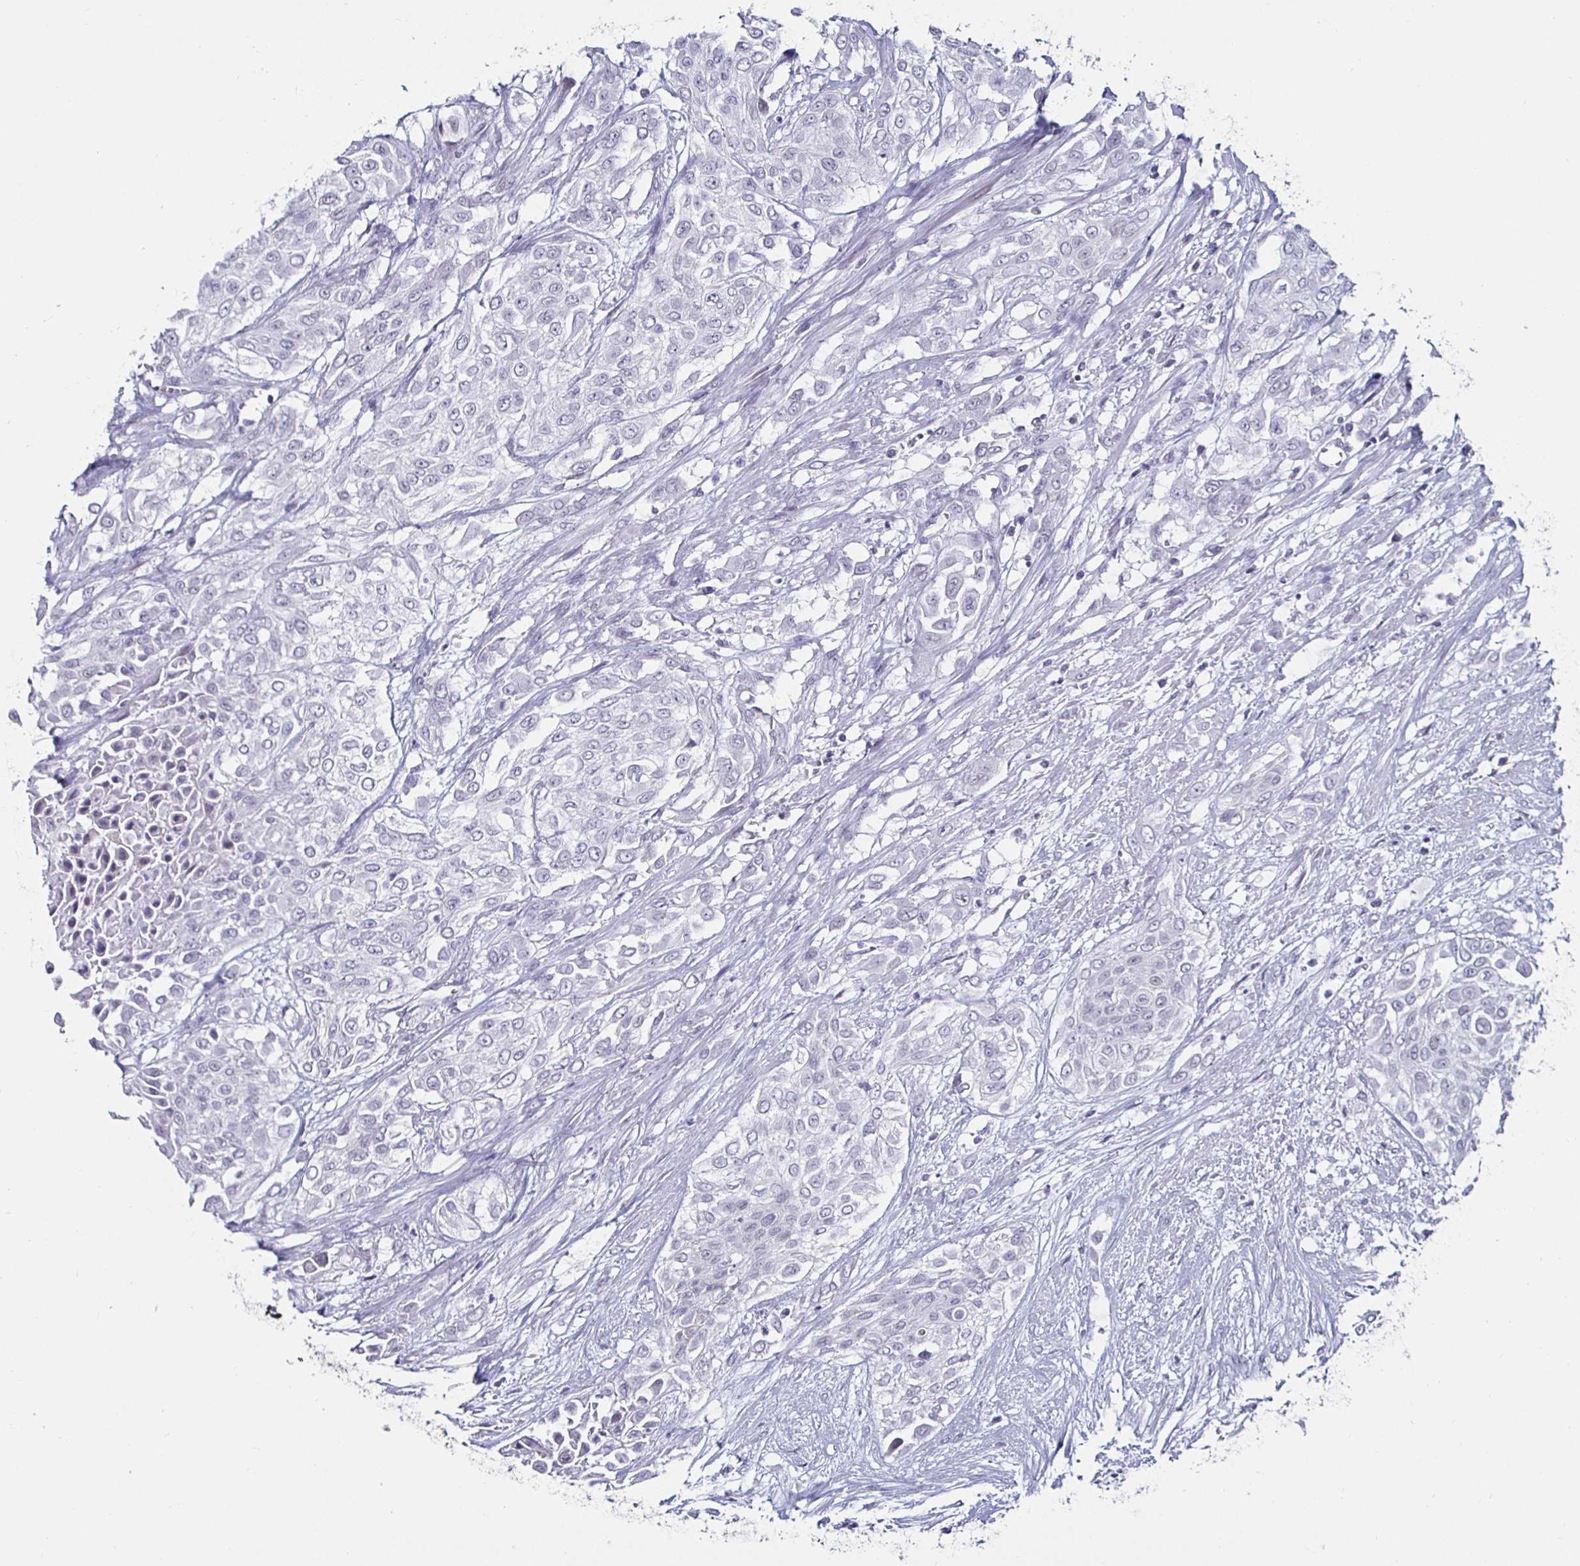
{"staining": {"intensity": "negative", "quantity": "none", "location": "none"}, "tissue": "urothelial cancer", "cell_type": "Tumor cells", "image_type": "cancer", "snomed": [{"axis": "morphology", "description": "Urothelial carcinoma, High grade"}, {"axis": "topography", "description": "Urinary bladder"}], "caption": "IHC image of neoplastic tissue: urothelial carcinoma (high-grade) stained with DAB (3,3'-diaminobenzidine) demonstrates no significant protein expression in tumor cells.", "gene": "KRT4", "patient": {"sex": "male", "age": 57}}